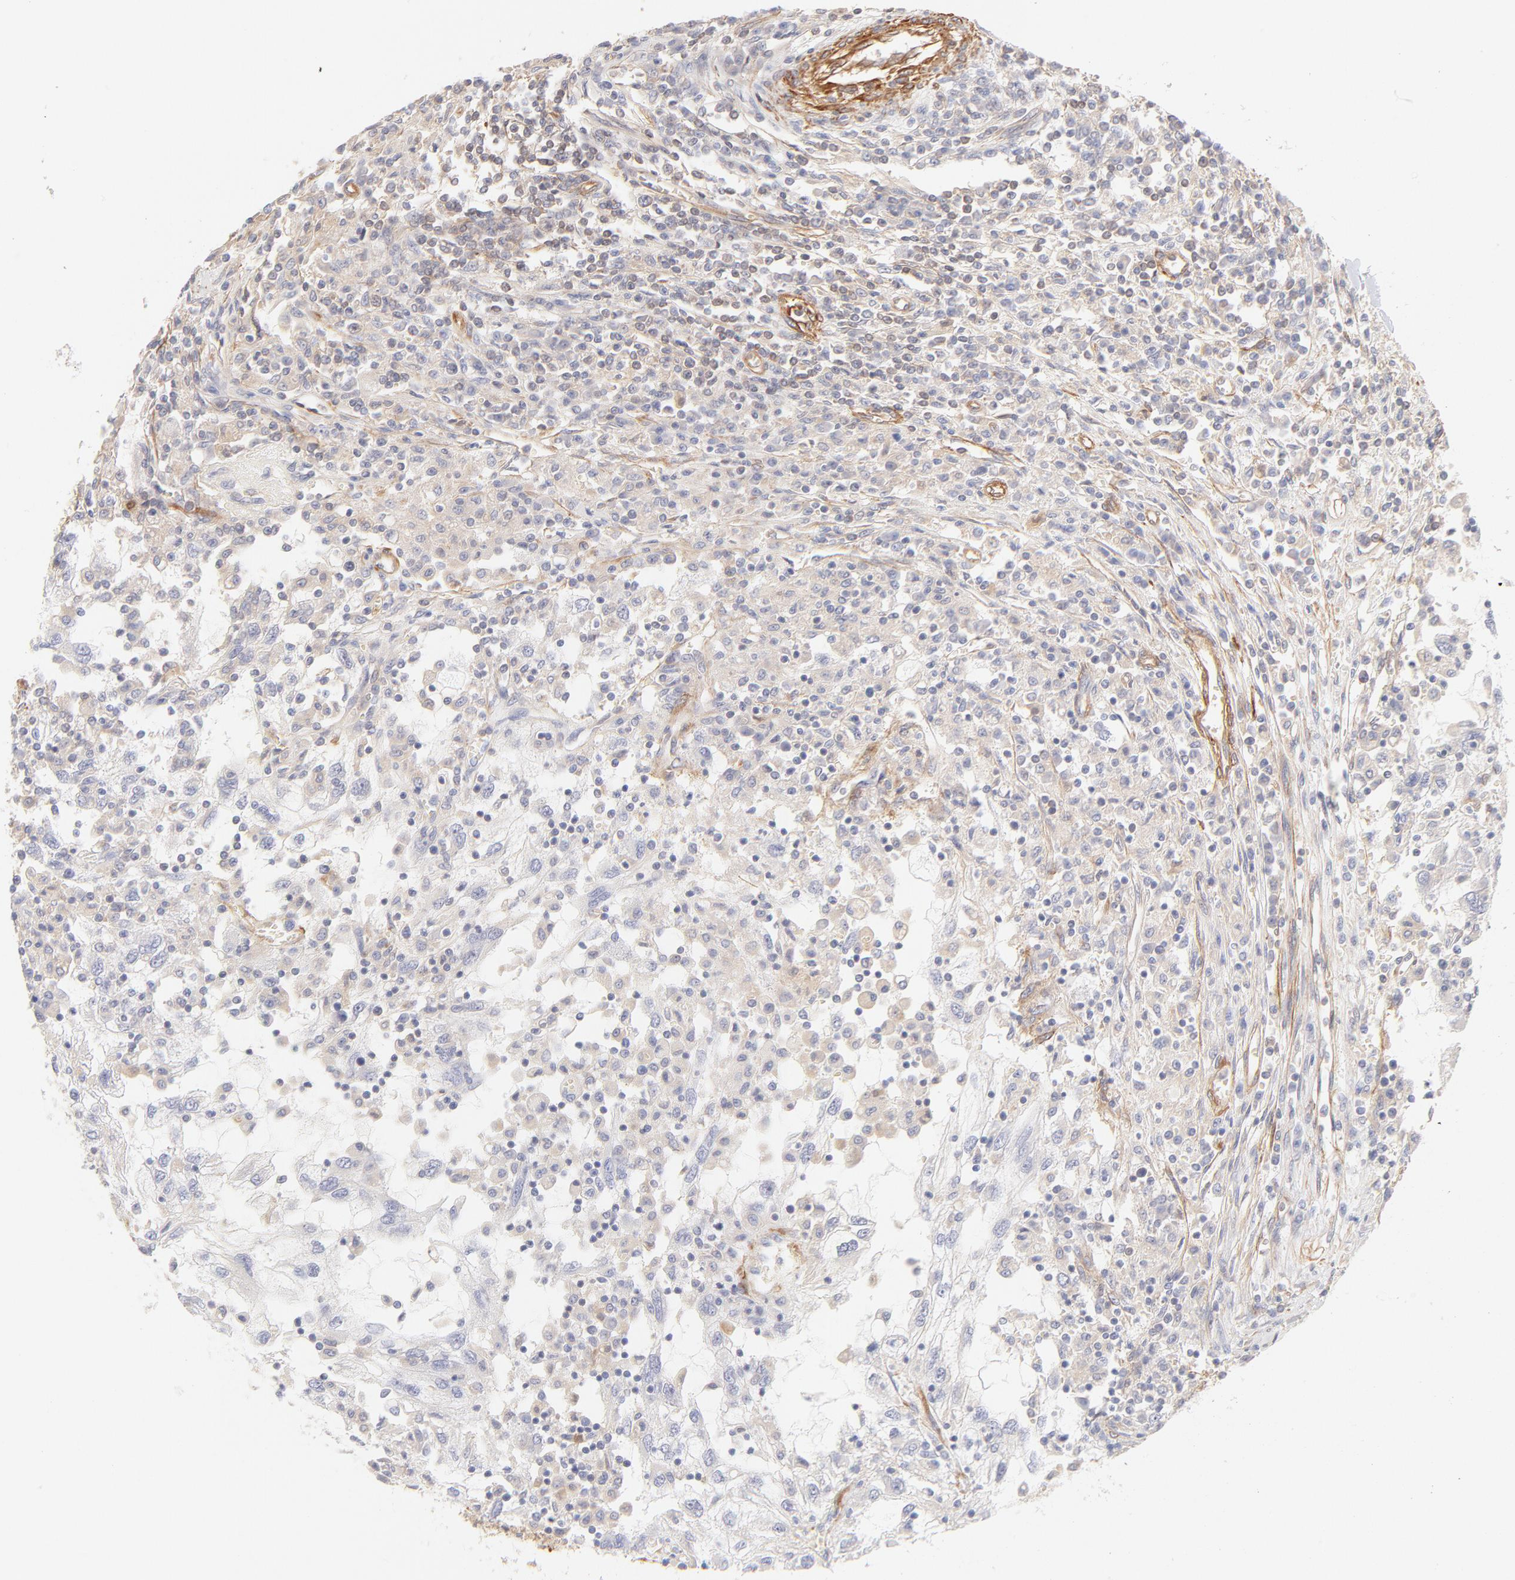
{"staining": {"intensity": "negative", "quantity": "none", "location": "none"}, "tissue": "renal cancer", "cell_type": "Tumor cells", "image_type": "cancer", "snomed": [{"axis": "morphology", "description": "Normal tissue, NOS"}, {"axis": "morphology", "description": "Adenocarcinoma, NOS"}, {"axis": "topography", "description": "Kidney"}], "caption": "An immunohistochemistry (IHC) histopathology image of renal cancer (adenocarcinoma) is shown. There is no staining in tumor cells of renal cancer (adenocarcinoma).", "gene": "LDLRAP1", "patient": {"sex": "male", "age": 71}}